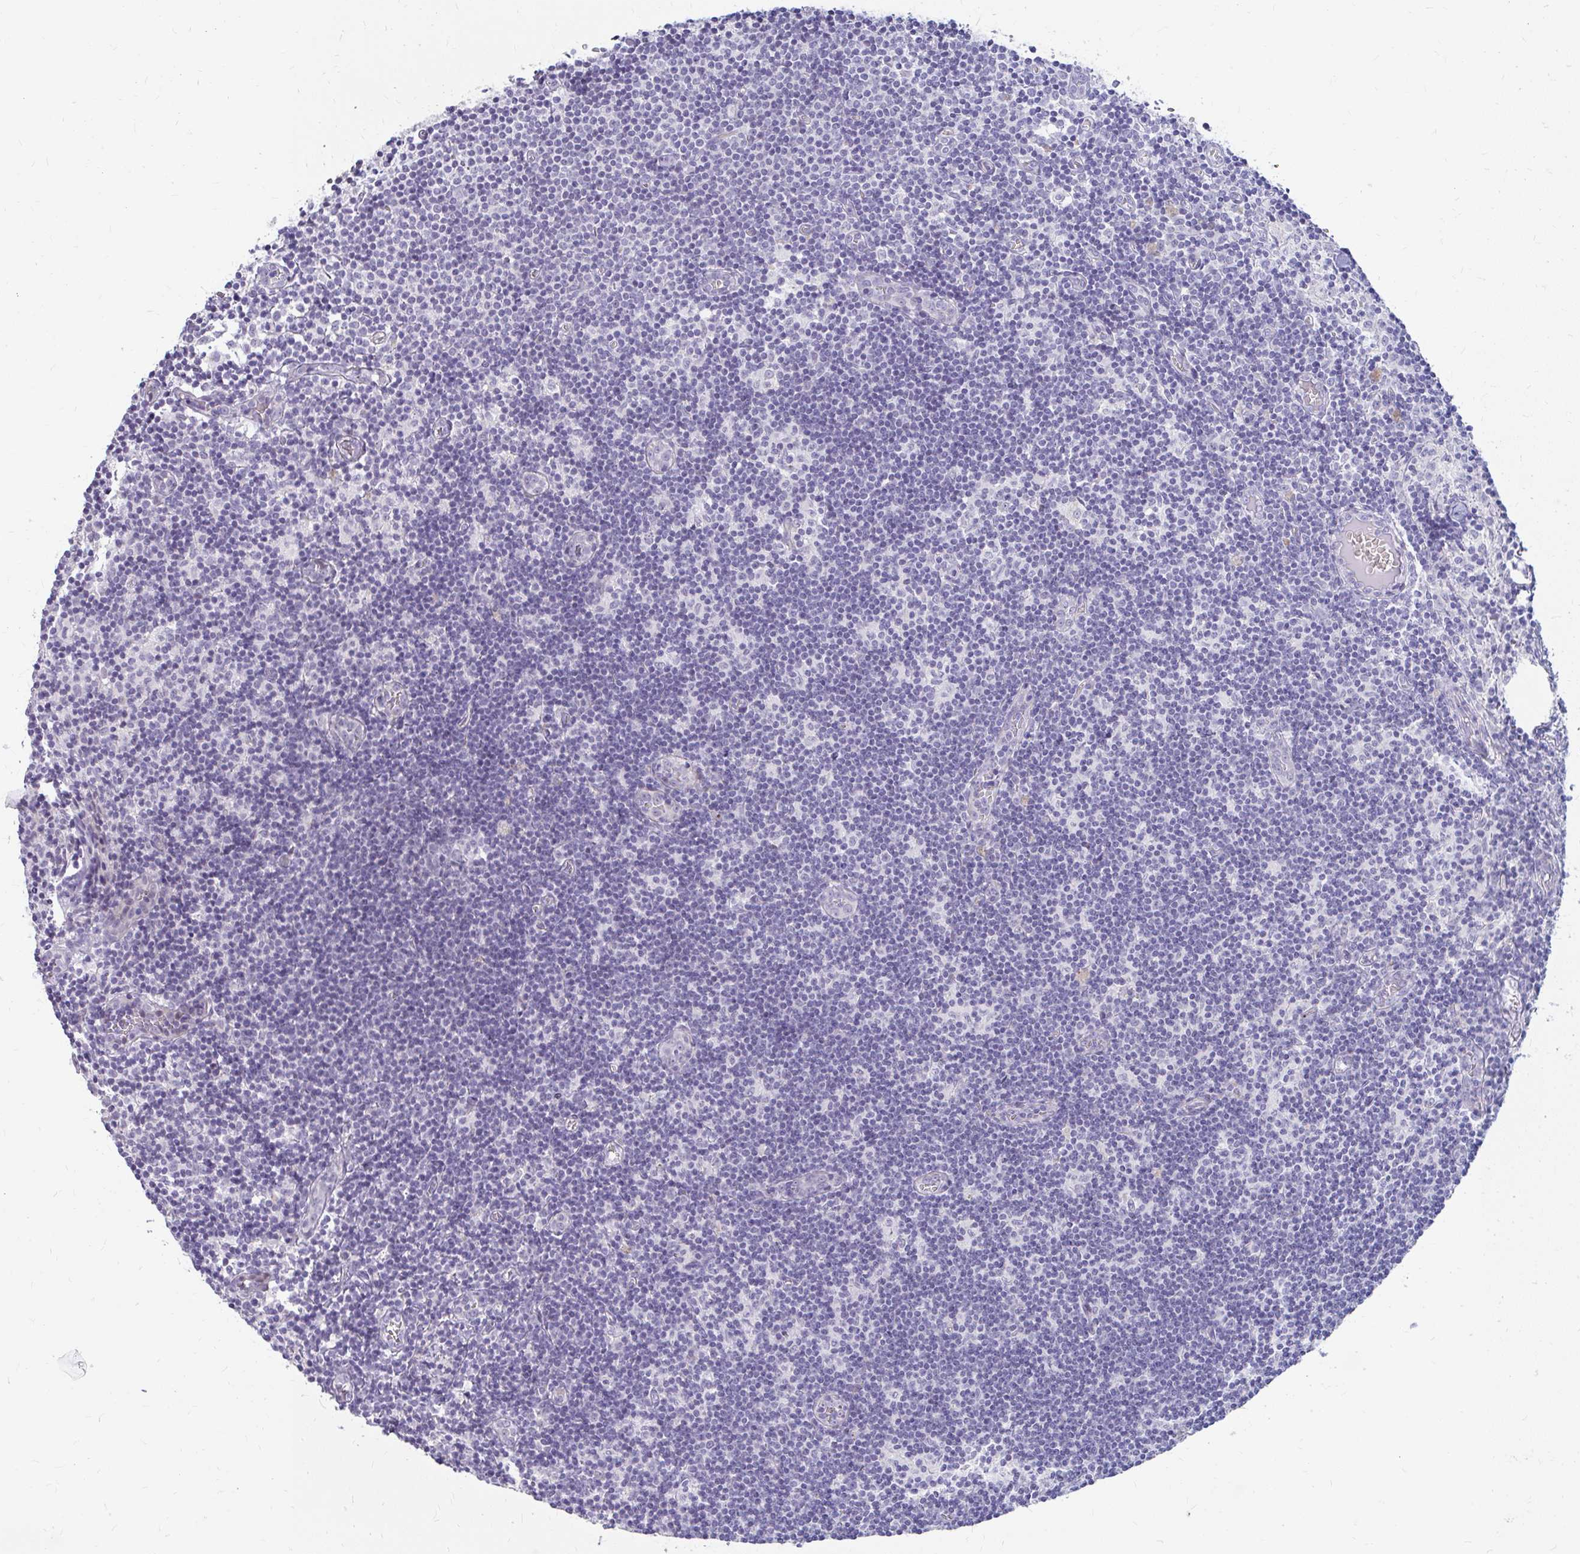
{"staining": {"intensity": "negative", "quantity": "none", "location": "none"}, "tissue": "lymph node", "cell_type": "Germinal center cells", "image_type": "normal", "snomed": [{"axis": "morphology", "description": "Normal tissue, NOS"}, {"axis": "topography", "description": "Lymph node"}], "caption": "DAB (3,3'-diaminobenzidine) immunohistochemical staining of unremarkable lymph node shows no significant positivity in germinal center cells. Brightfield microscopy of immunohistochemistry (IHC) stained with DAB (brown) and hematoxylin (blue), captured at high magnification.", "gene": "RGS16", "patient": {"sex": "female", "age": 31}}